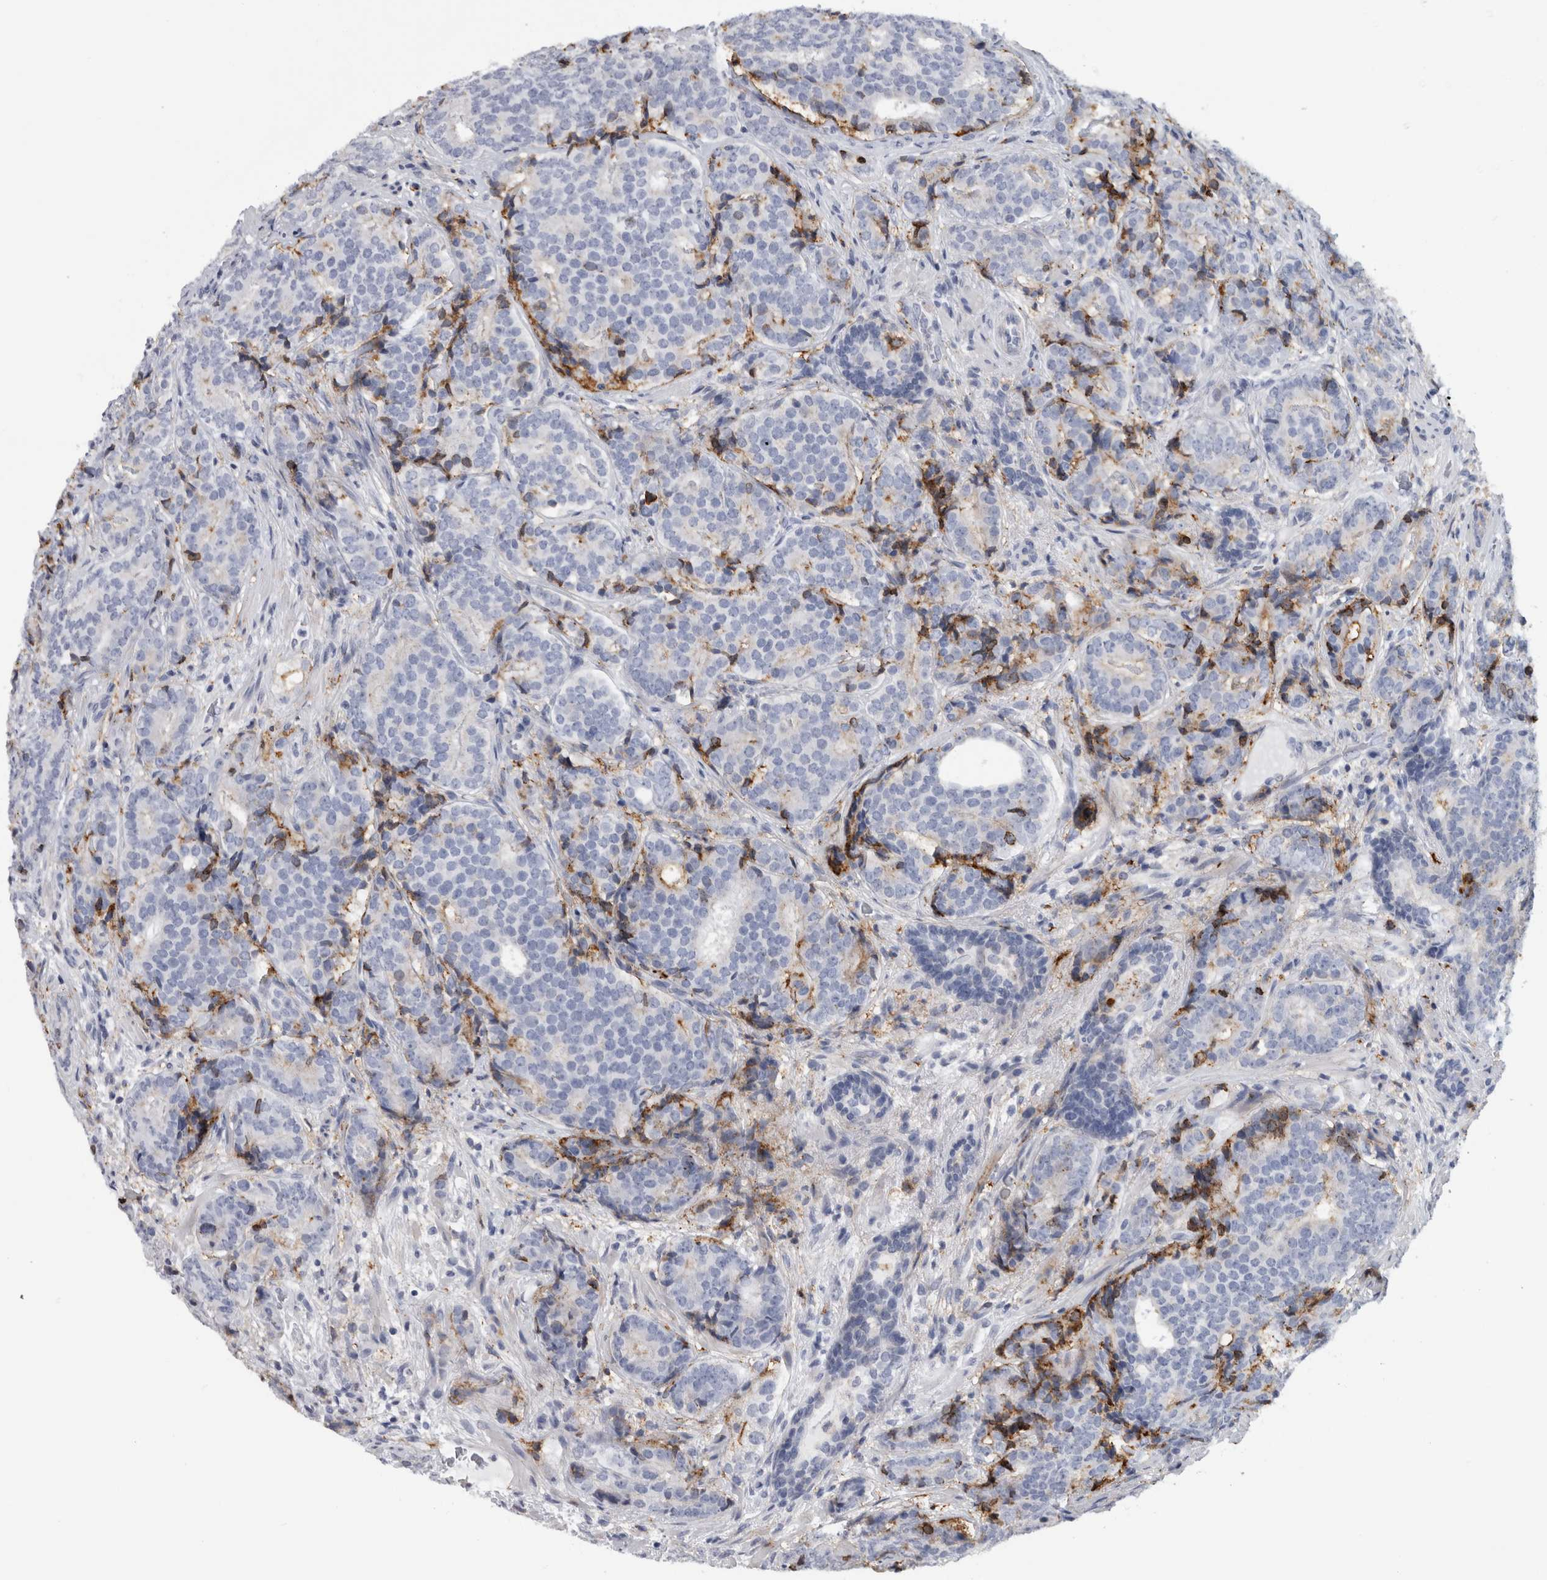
{"staining": {"intensity": "negative", "quantity": "none", "location": "none"}, "tissue": "prostate cancer", "cell_type": "Tumor cells", "image_type": "cancer", "snomed": [{"axis": "morphology", "description": "Adenocarcinoma, High grade"}, {"axis": "topography", "description": "Prostate"}], "caption": "Immunohistochemistry of human prostate adenocarcinoma (high-grade) demonstrates no expression in tumor cells.", "gene": "DNAJC24", "patient": {"sex": "male", "age": 56}}